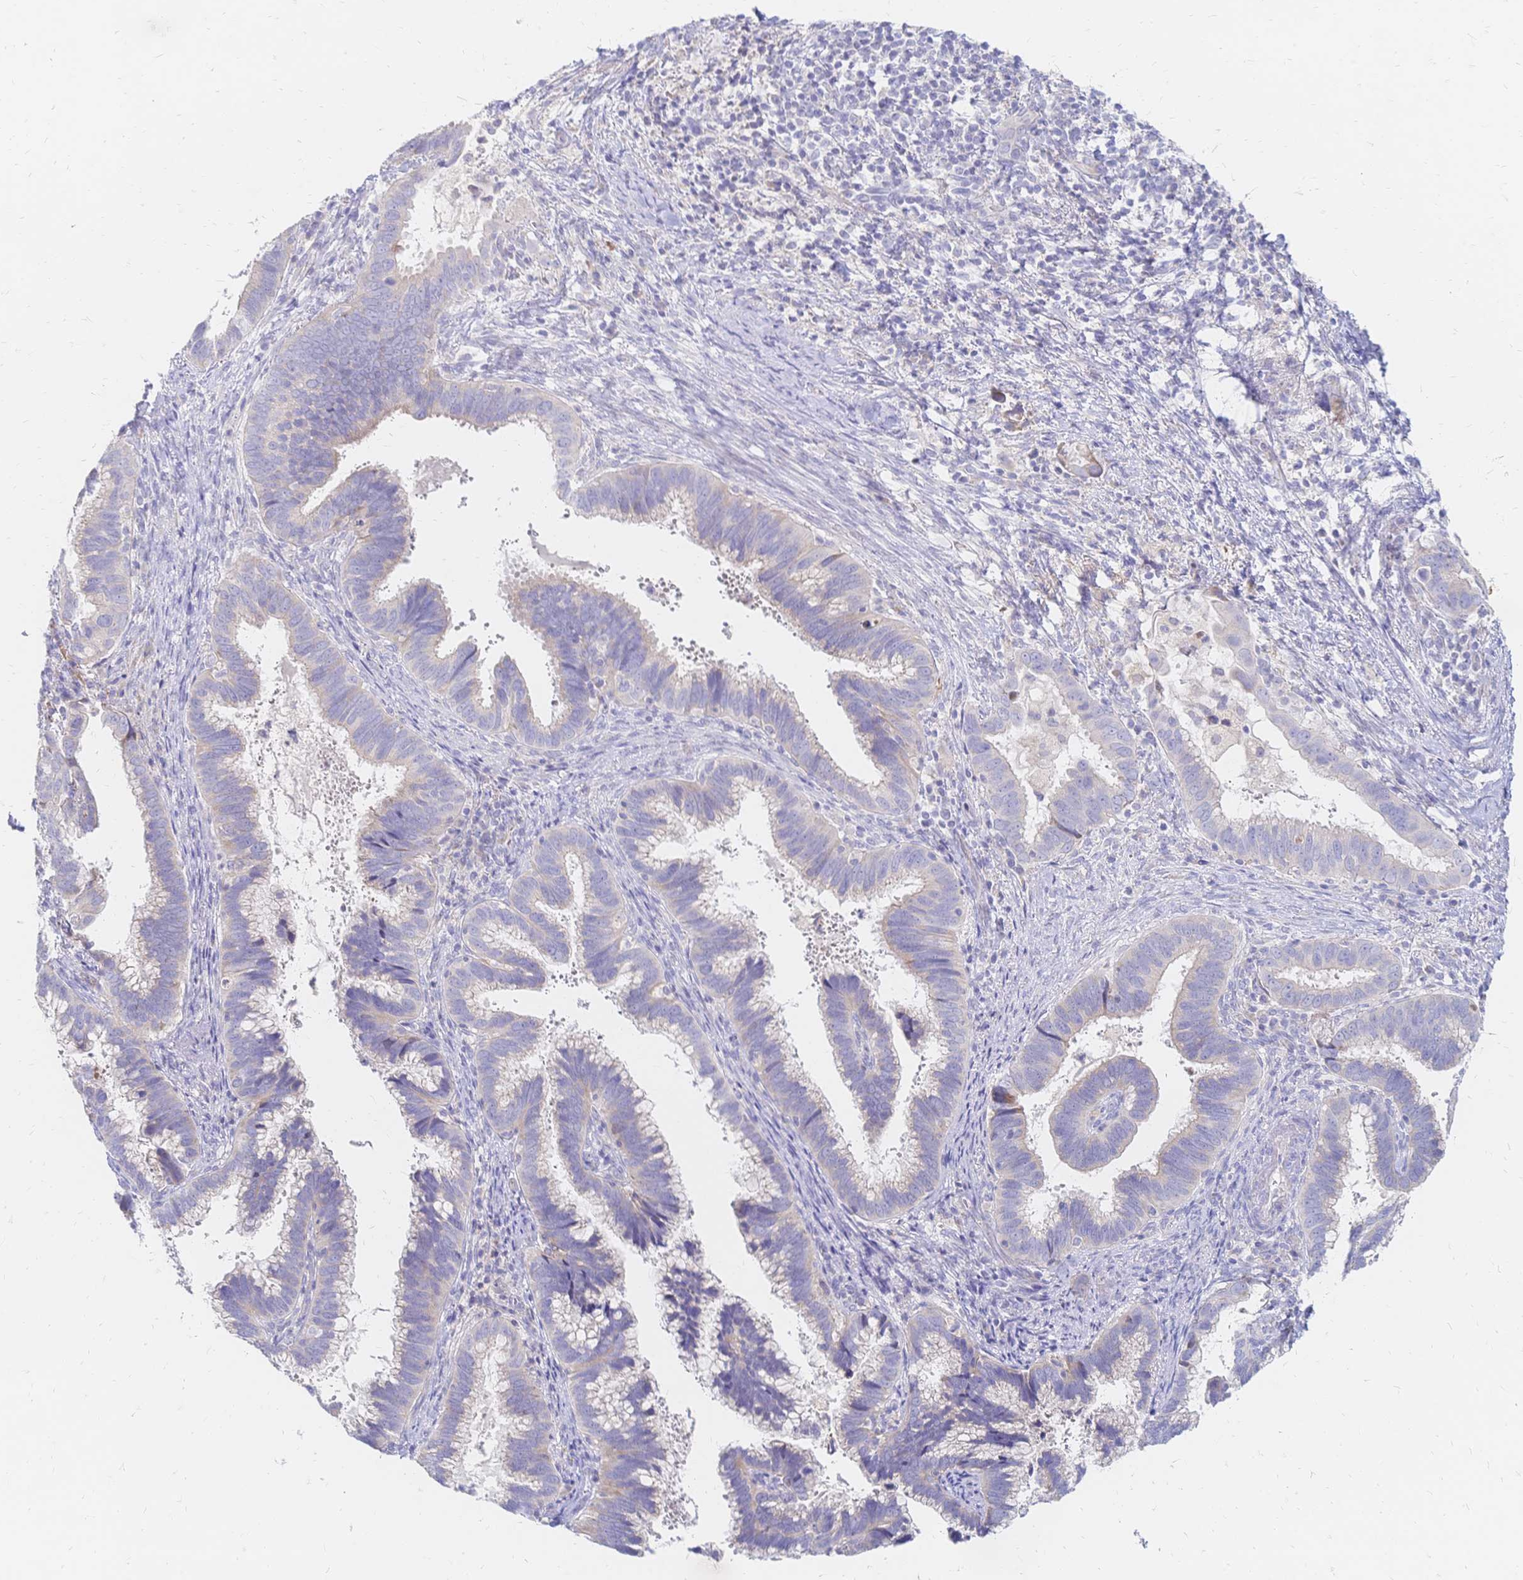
{"staining": {"intensity": "weak", "quantity": "25%-75%", "location": "cytoplasmic/membranous"}, "tissue": "cervical cancer", "cell_type": "Tumor cells", "image_type": "cancer", "snomed": [{"axis": "morphology", "description": "Adenocarcinoma, NOS"}, {"axis": "topography", "description": "Cervix"}], "caption": "The photomicrograph displays immunohistochemical staining of cervical adenocarcinoma. There is weak cytoplasmic/membranous positivity is present in about 25%-75% of tumor cells.", "gene": "VWC2L", "patient": {"sex": "female", "age": 56}}